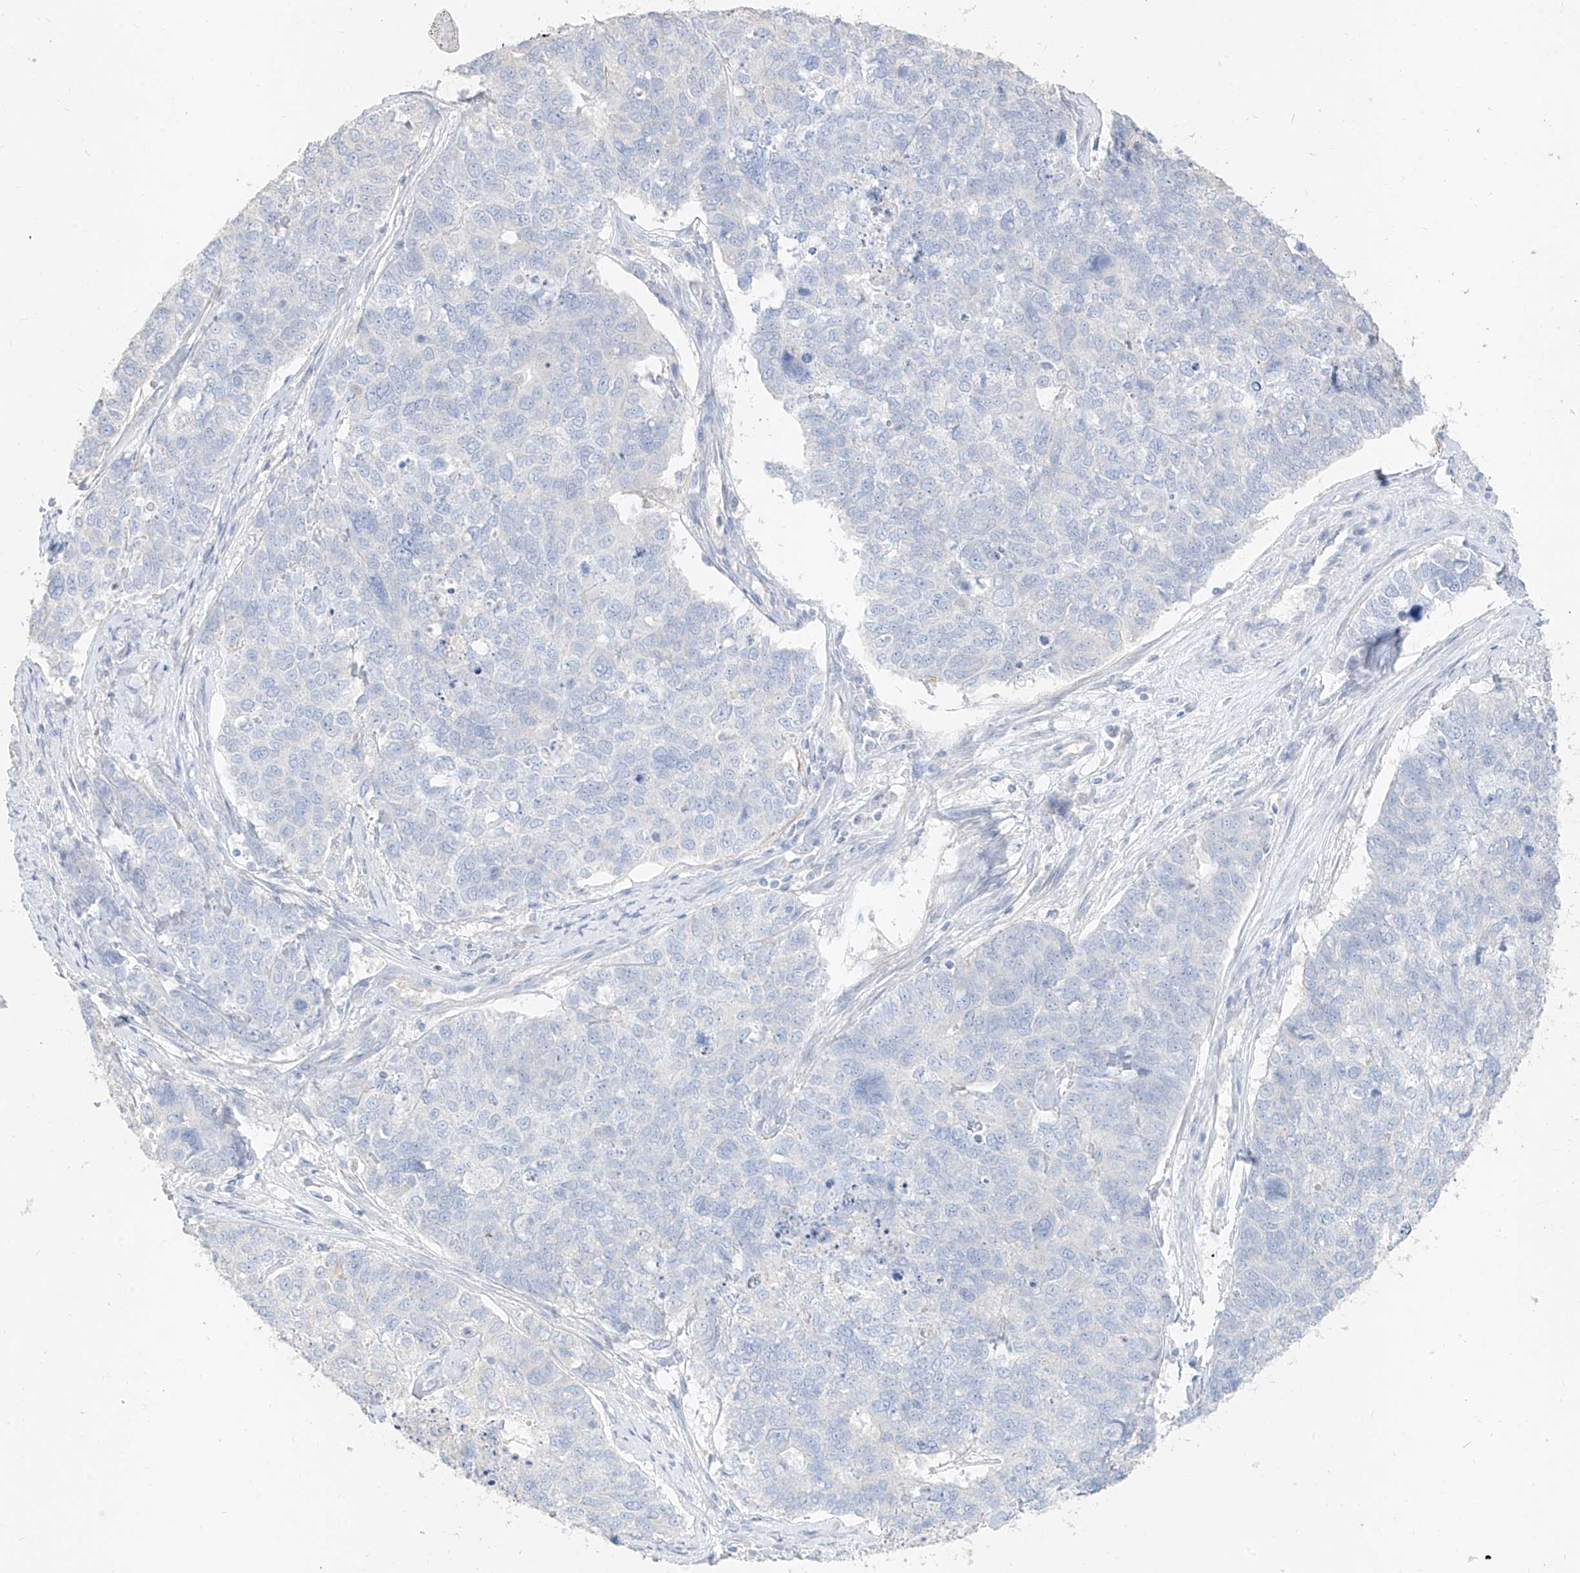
{"staining": {"intensity": "negative", "quantity": "none", "location": "none"}, "tissue": "cervical cancer", "cell_type": "Tumor cells", "image_type": "cancer", "snomed": [{"axis": "morphology", "description": "Squamous cell carcinoma, NOS"}, {"axis": "topography", "description": "Cervix"}], "caption": "Photomicrograph shows no protein positivity in tumor cells of squamous cell carcinoma (cervical) tissue.", "gene": "ZZEF1", "patient": {"sex": "female", "age": 63}}